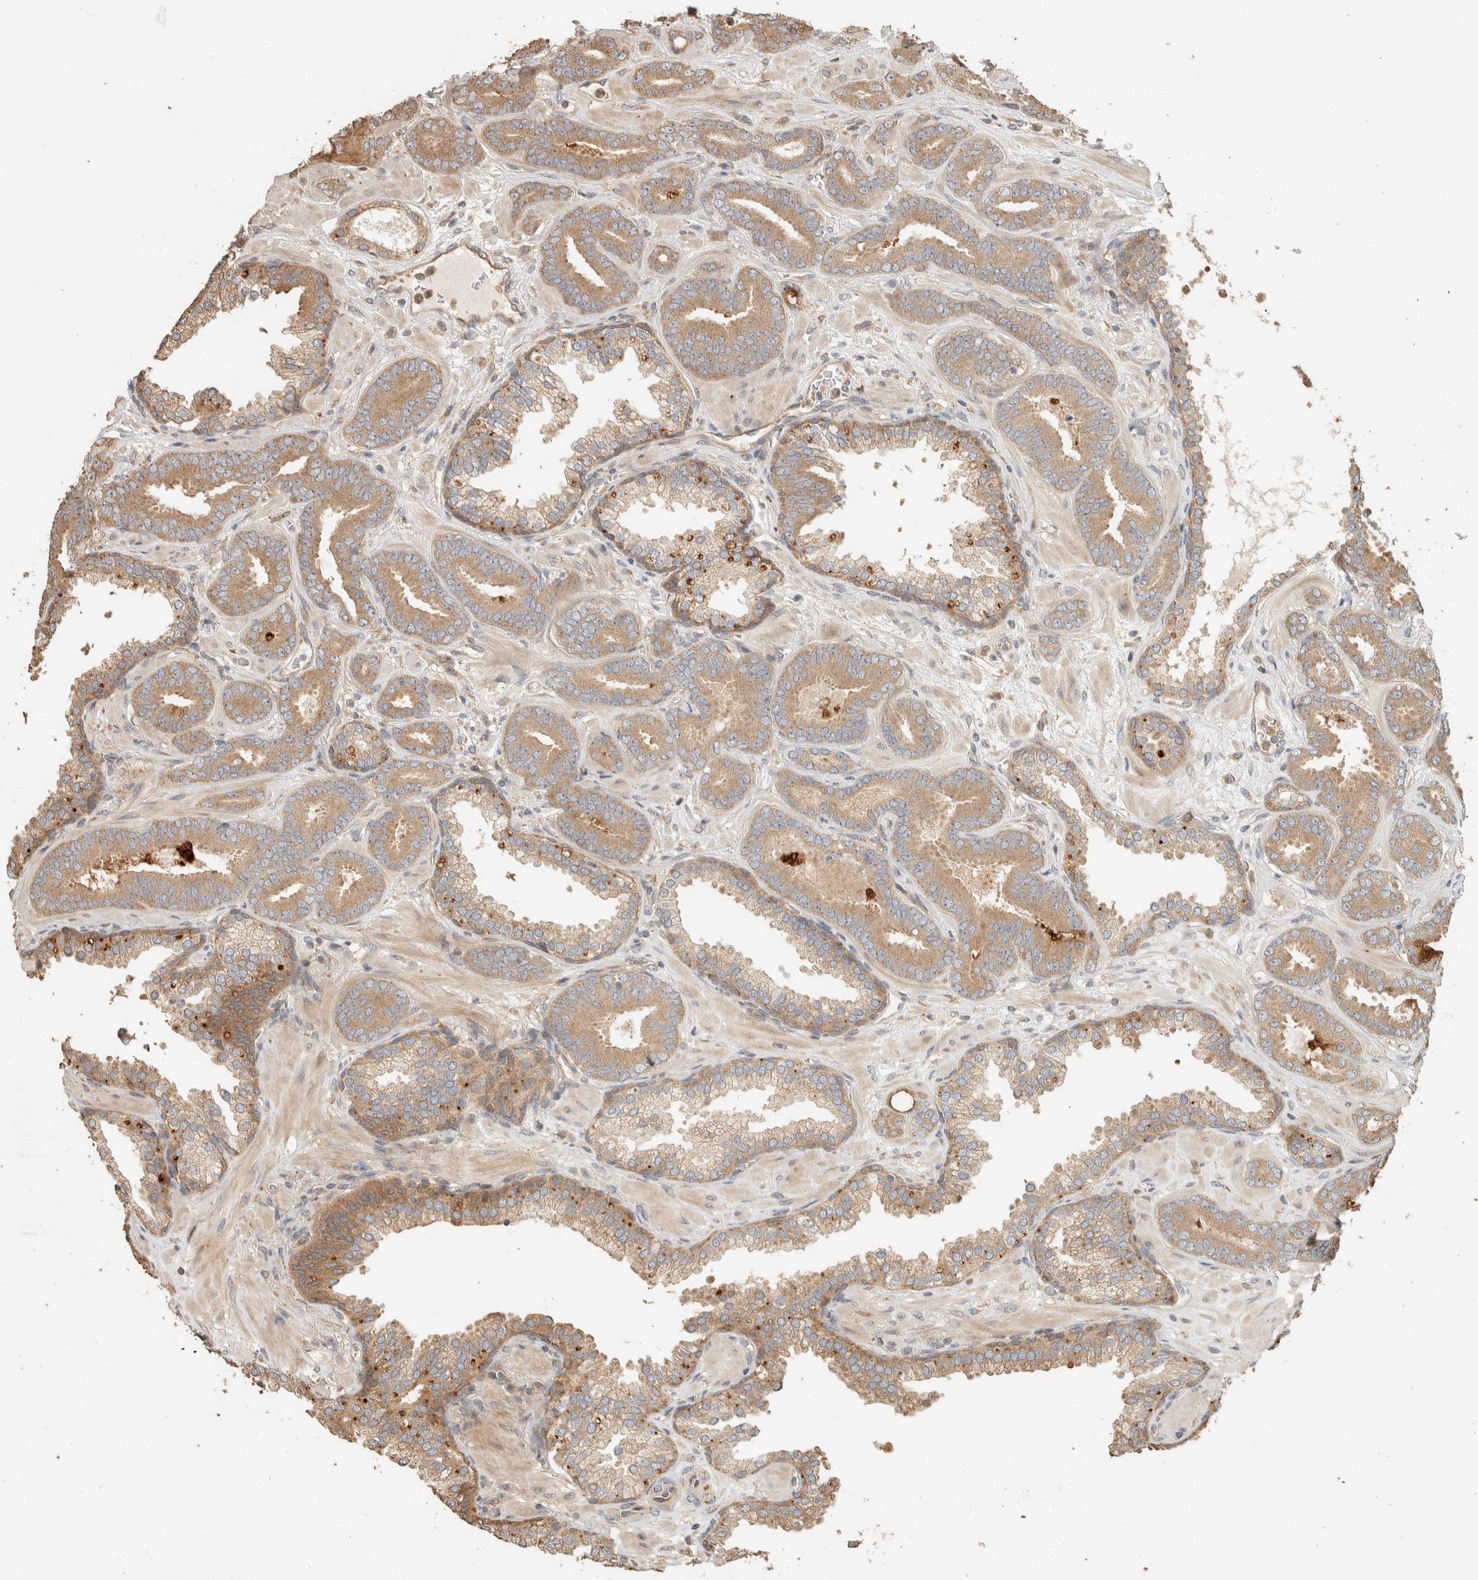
{"staining": {"intensity": "moderate", "quantity": ">75%", "location": "cytoplasmic/membranous"}, "tissue": "prostate cancer", "cell_type": "Tumor cells", "image_type": "cancer", "snomed": [{"axis": "morphology", "description": "Adenocarcinoma, Low grade"}, {"axis": "topography", "description": "Prostate"}], "caption": "DAB (3,3'-diaminobenzidine) immunohistochemical staining of prostate low-grade adenocarcinoma exhibits moderate cytoplasmic/membranous protein positivity in approximately >75% of tumor cells.", "gene": "EXOC7", "patient": {"sex": "male", "age": 62}}